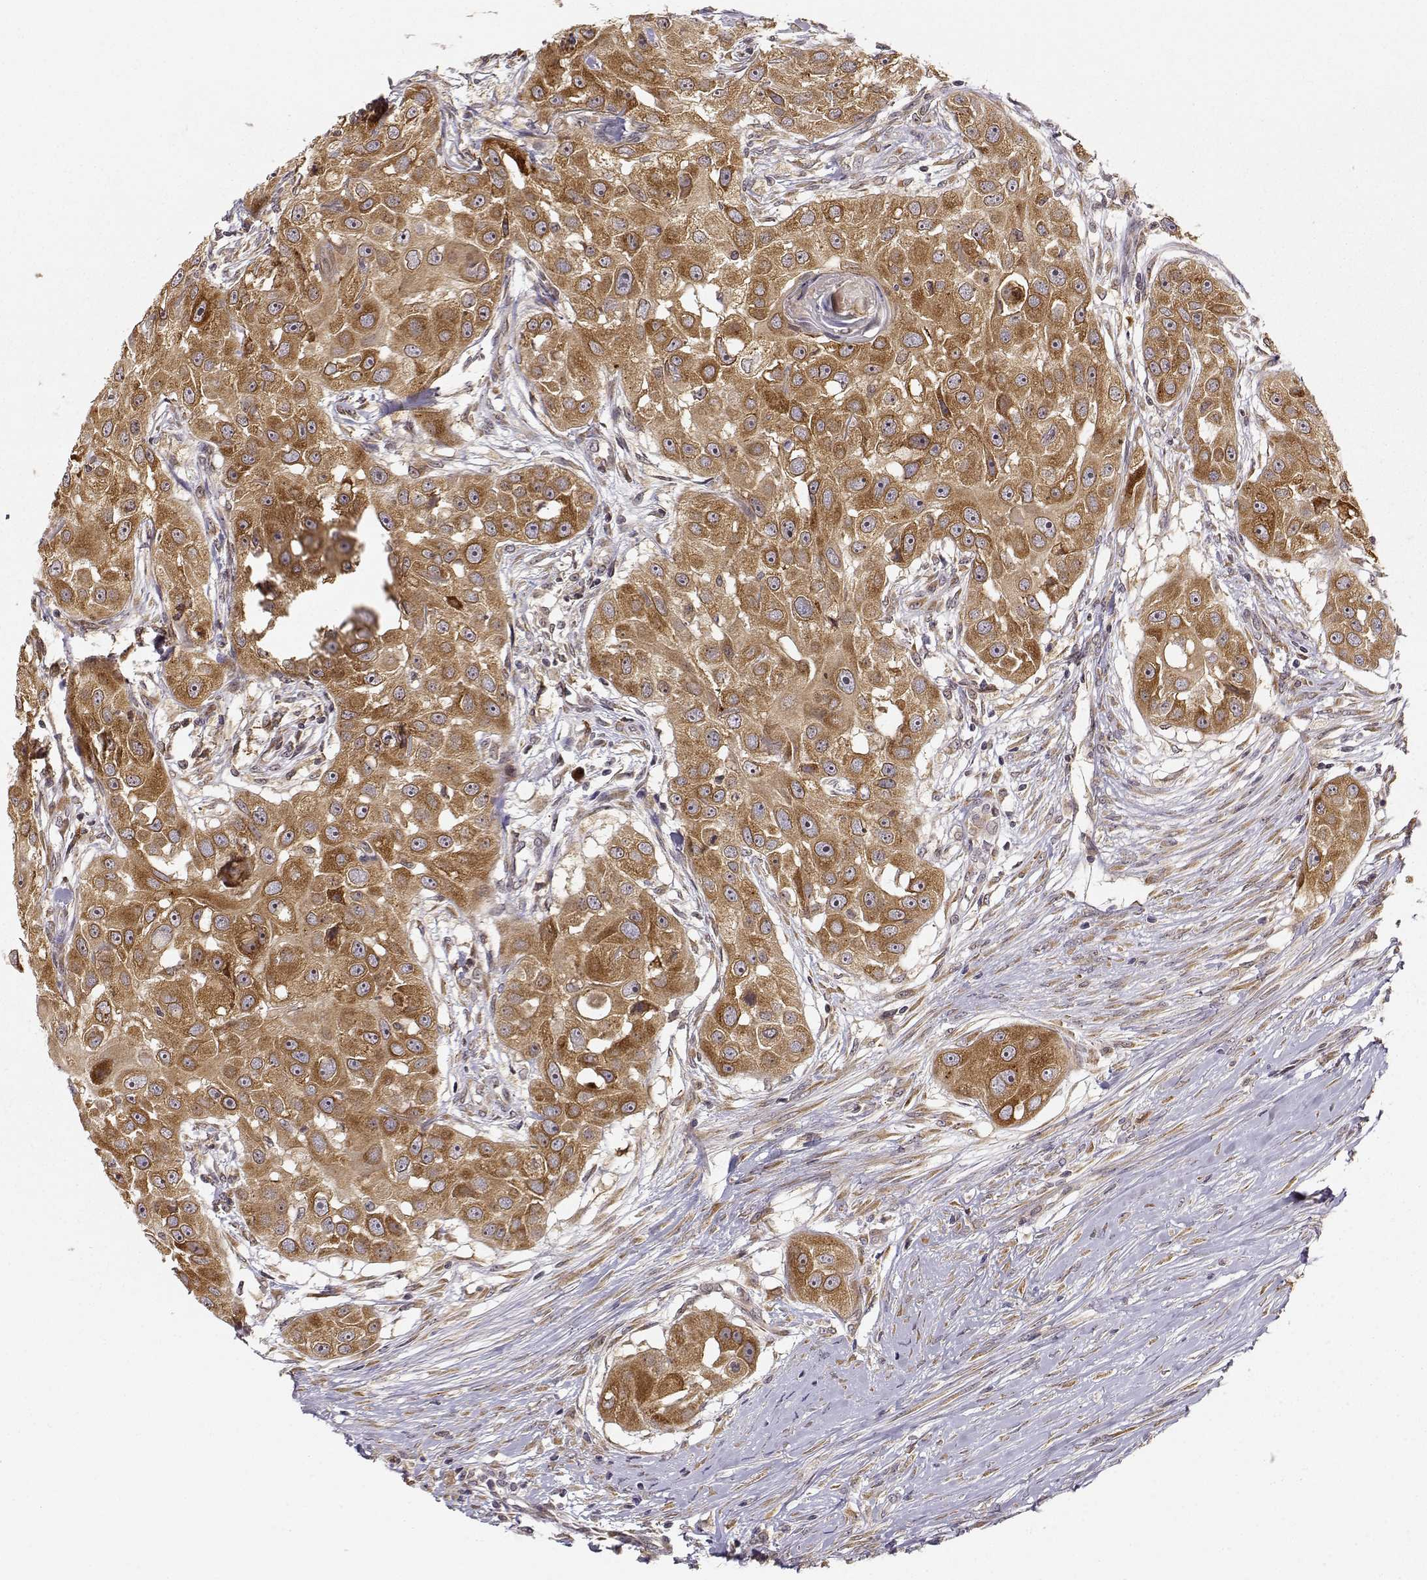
{"staining": {"intensity": "moderate", "quantity": ">75%", "location": "cytoplasmic/membranous"}, "tissue": "head and neck cancer", "cell_type": "Tumor cells", "image_type": "cancer", "snomed": [{"axis": "morphology", "description": "Squamous cell carcinoma, NOS"}, {"axis": "topography", "description": "Head-Neck"}], "caption": "Protein analysis of squamous cell carcinoma (head and neck) tissue demonstrates moderate cytoplasmic/membranous staining in about >75% of tumor cells.", "gene": "ERGIC2", "patient": {"sex": "male", "age": 51}}